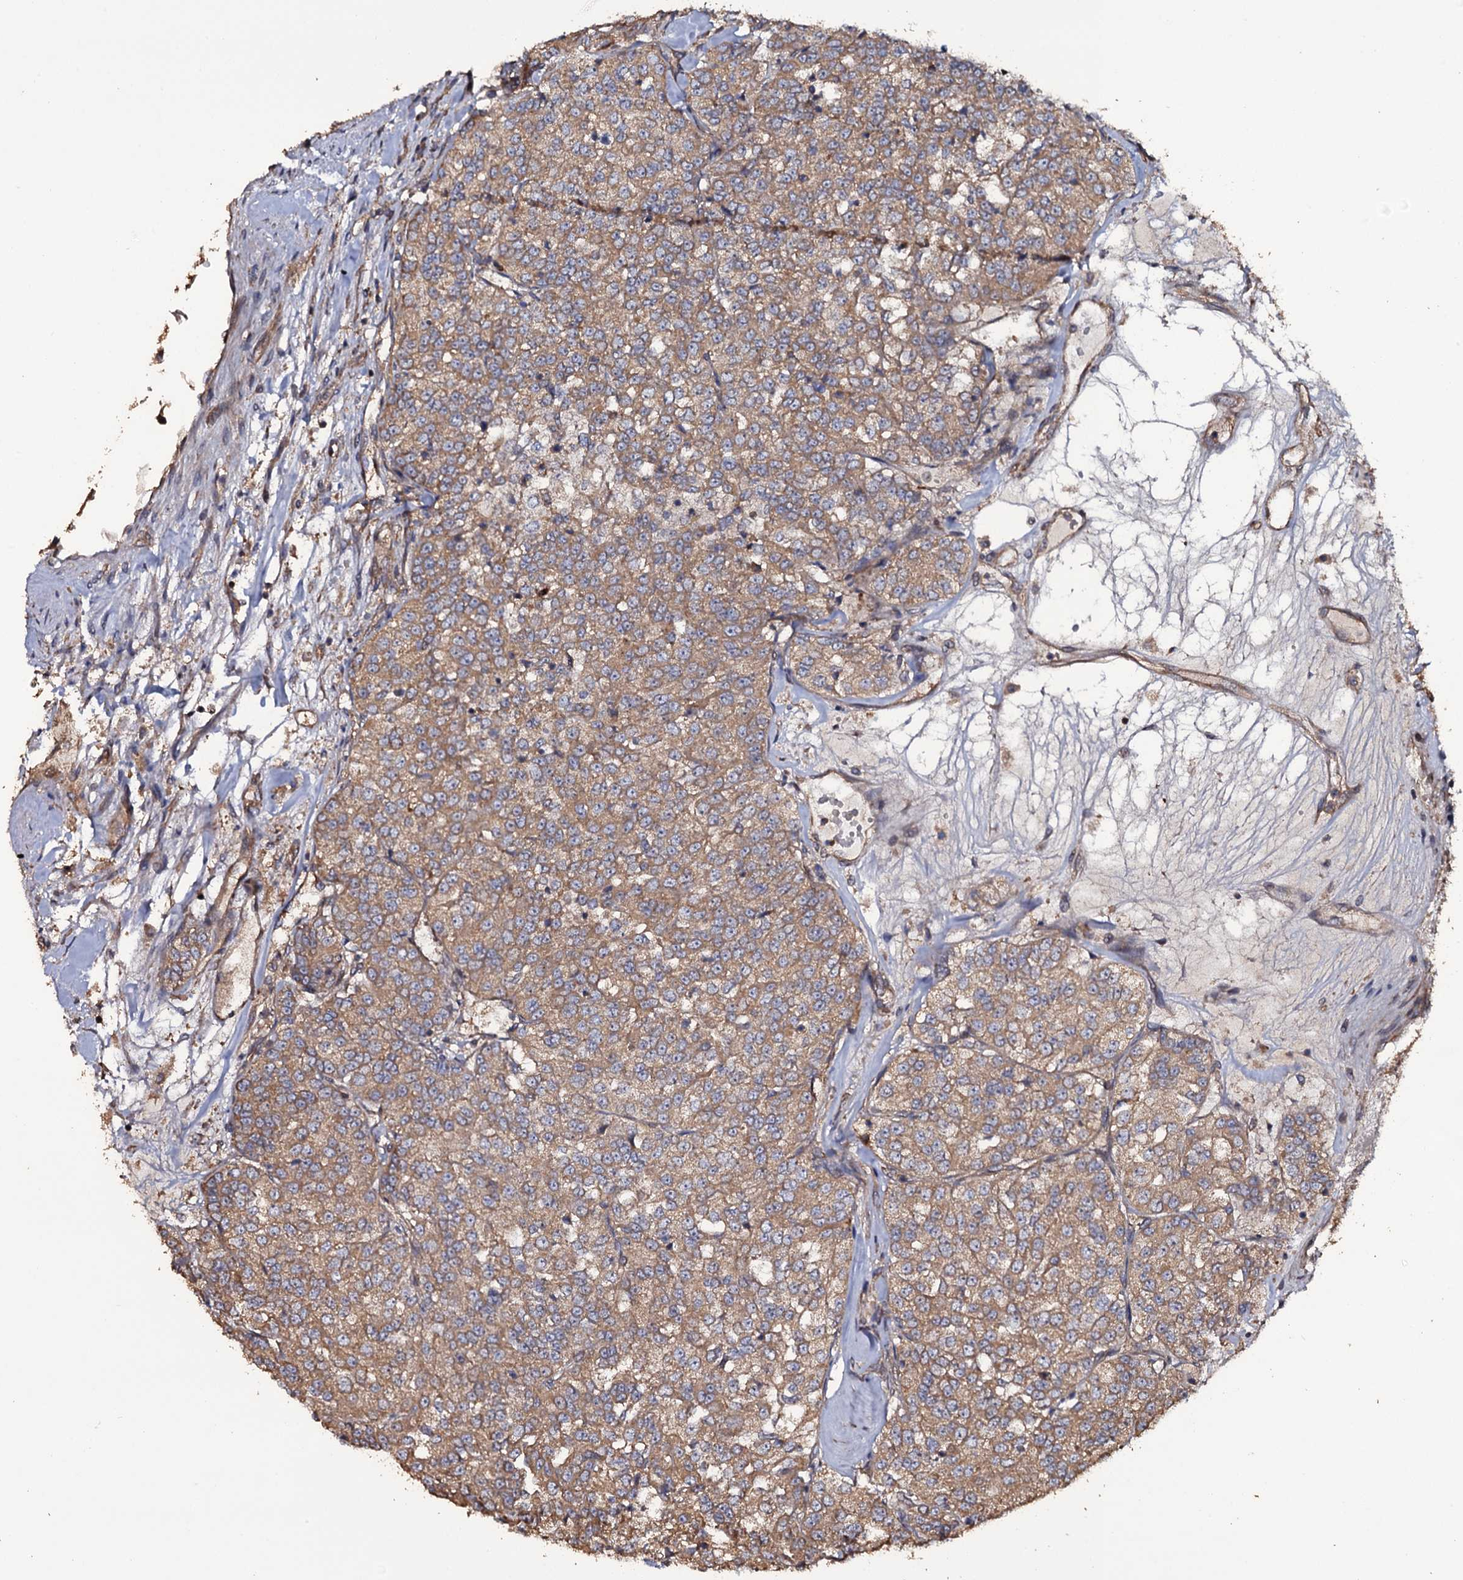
{"staining": {"intensity": "moderate", "quantity": ">75%", "location": "cytoplasmic/membranous"}, "tissue": "renal cancer", "cell_type": "Tumor cells", "image_type": "cancer", "snomed": [{"axis": "morphology", "description": "Adenocarcinoma, NOS"}, {"axis": "topography", "description": "Kidney"}], "caption": "Brown immunohistochemical staining in renal adenocarcinoma shows moderate cytoplasmic/membranous positivity in approximately >75% of tumor cells.", "gene": "TTC23", "patient": {"sex": "female", "age": 63}}